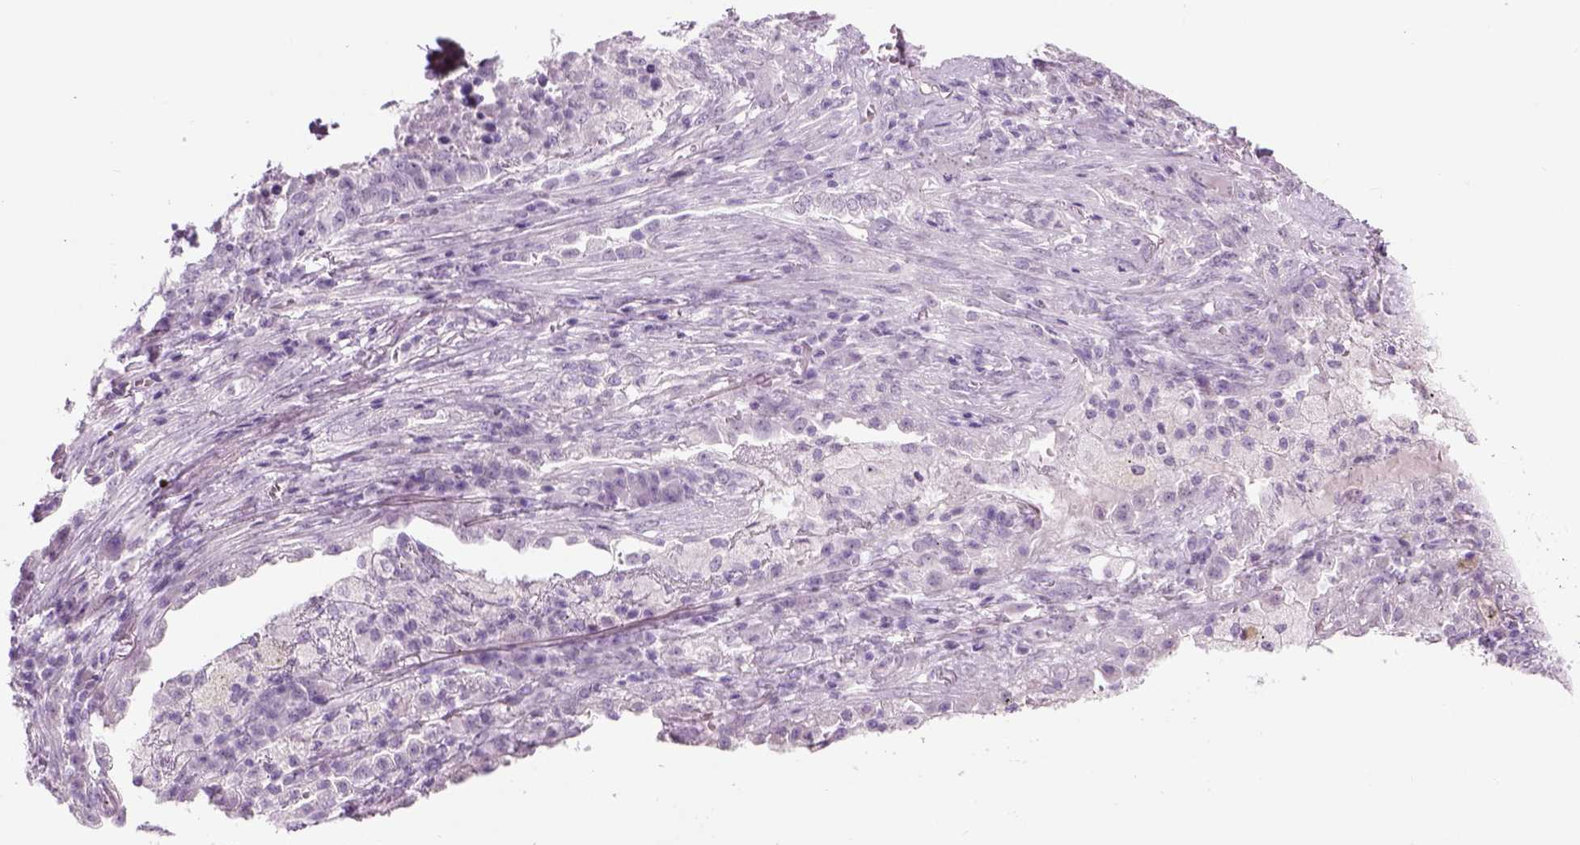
{"staining": {"intensity": "negative", "quantity": "none", "location": "none"}, "tissue": "lung cancer", "cell_type": "Tumor cells", "image_type": "cancer", "snomed": [{"axis": "morphology", "description": "Adenocarcinoma, NOS"}, {"axis": "topography", "description": "Lung"}], "caption": "Tumor cells are negative for brown protein staining in adenocarcinoma (lung).", "gene": "GABRB2", "patient": {"sex": "male", "age": 57}}